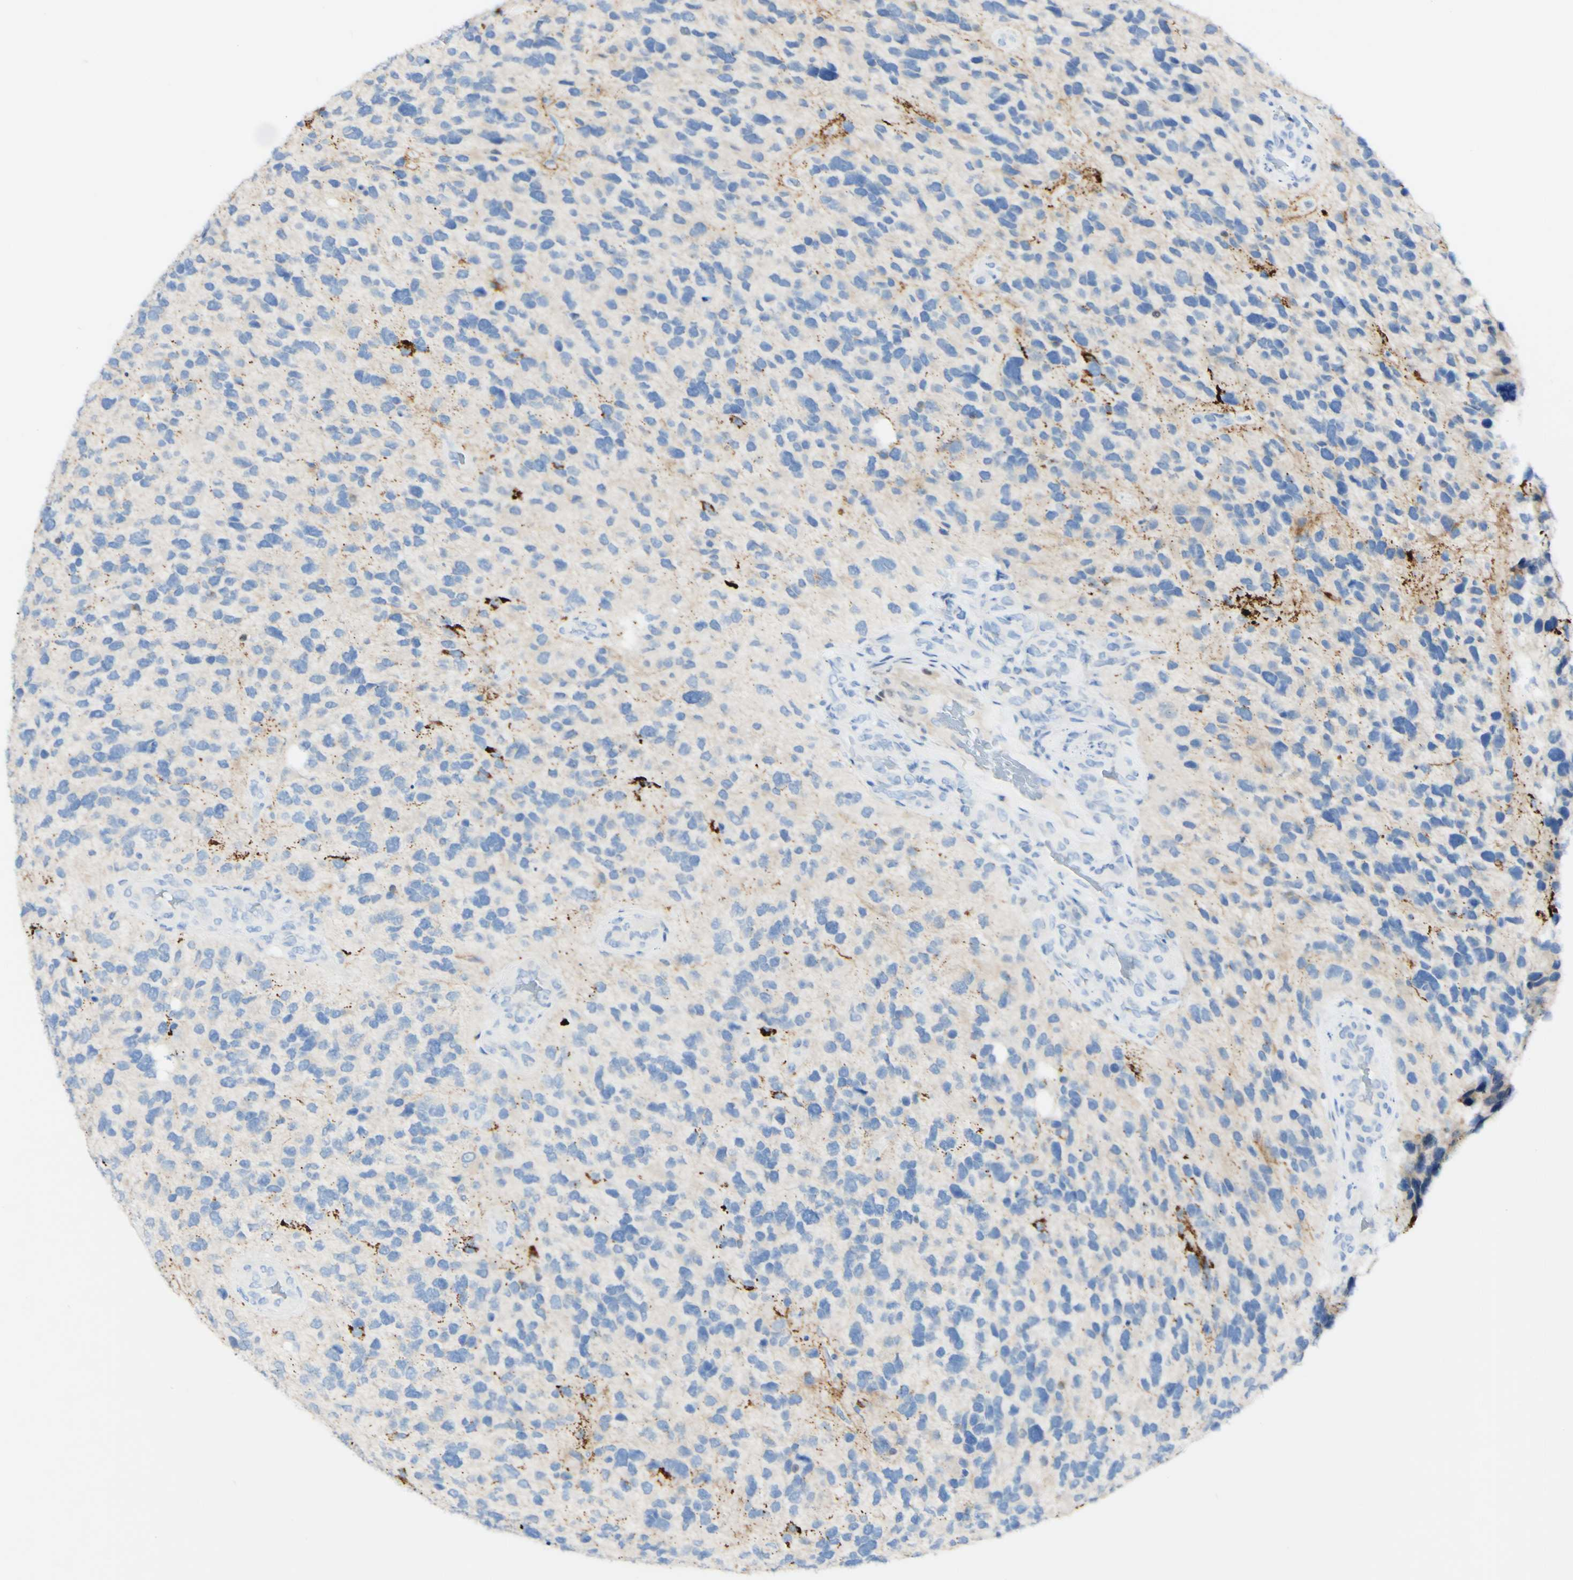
{"staining": {"intensity": "negative", "quantity": "none", "location": "none"}, "tissue": "glioma", "cell_type": "Tumor cells", "image_type": "cancer", "snomed": [{"axis": "morphology", "description": "Glioma, malignant, High grade"}, {"axis": "topography", "description": "Brain"}], "caption": "IHC of human malignant glioma (high-grade) reveals no expression in tumor cells.", "gene": "FGF4", "patient": {"sex": "female", "age": 58}}